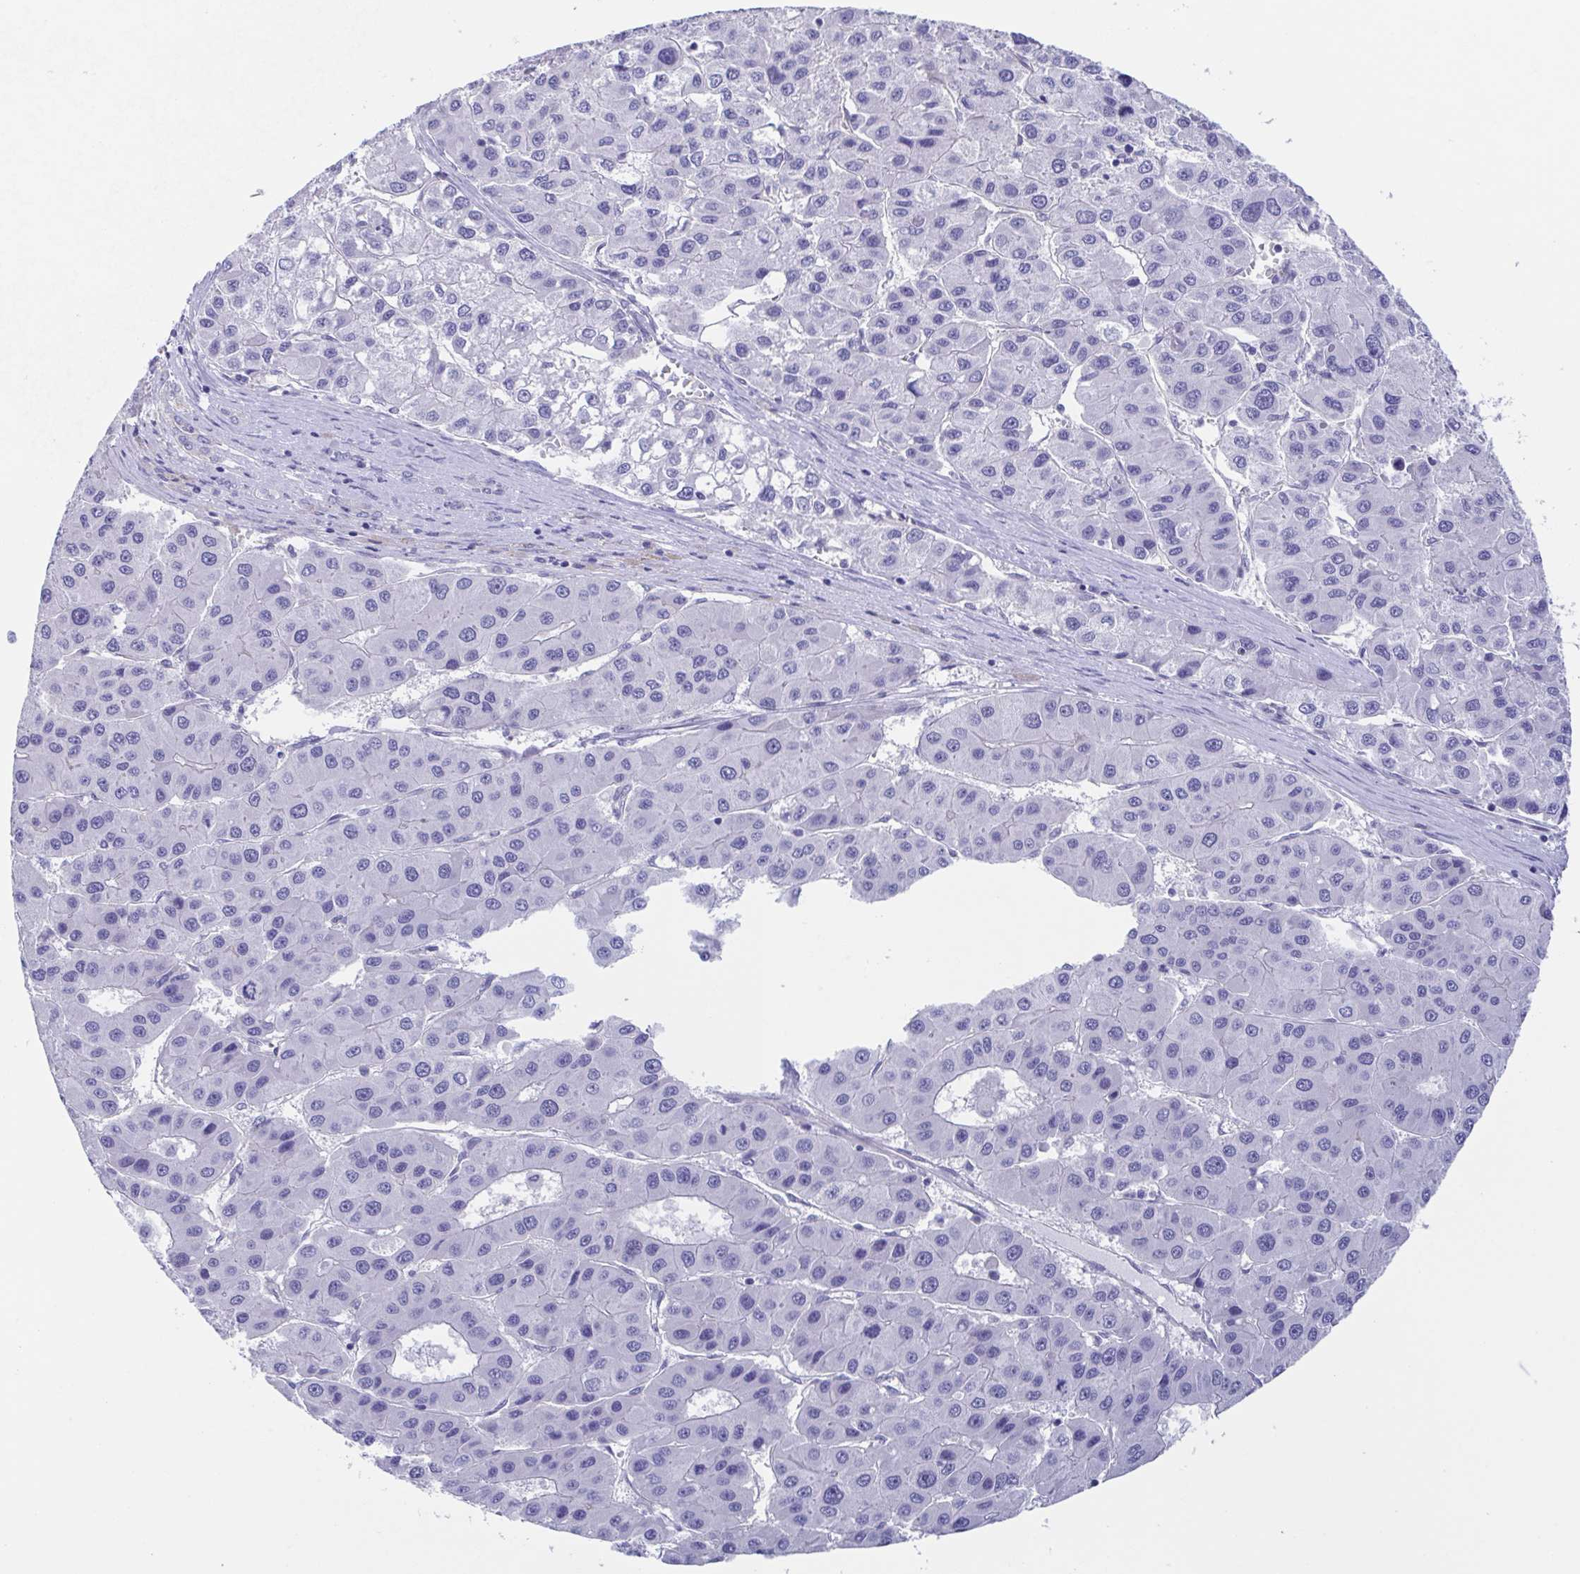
{"staining": {"intensity": "negative", "quantity": "none", "location": "none"}, "tissue": "liver cancer", "cell_type": "Tumor cells", "image_type": "cancer", "snomed": [{"axis": "morphology", "description": "Carcinoma, Hepatocellular, NOS"}, {"axis": "topography", "description": "Liver"}], "caption": "Tumor cells are negative for brown protein staining in hepatocellular carcinoma (liver).", "gene": "TEX12", "patient": {"sex": "male", "age": 73}}